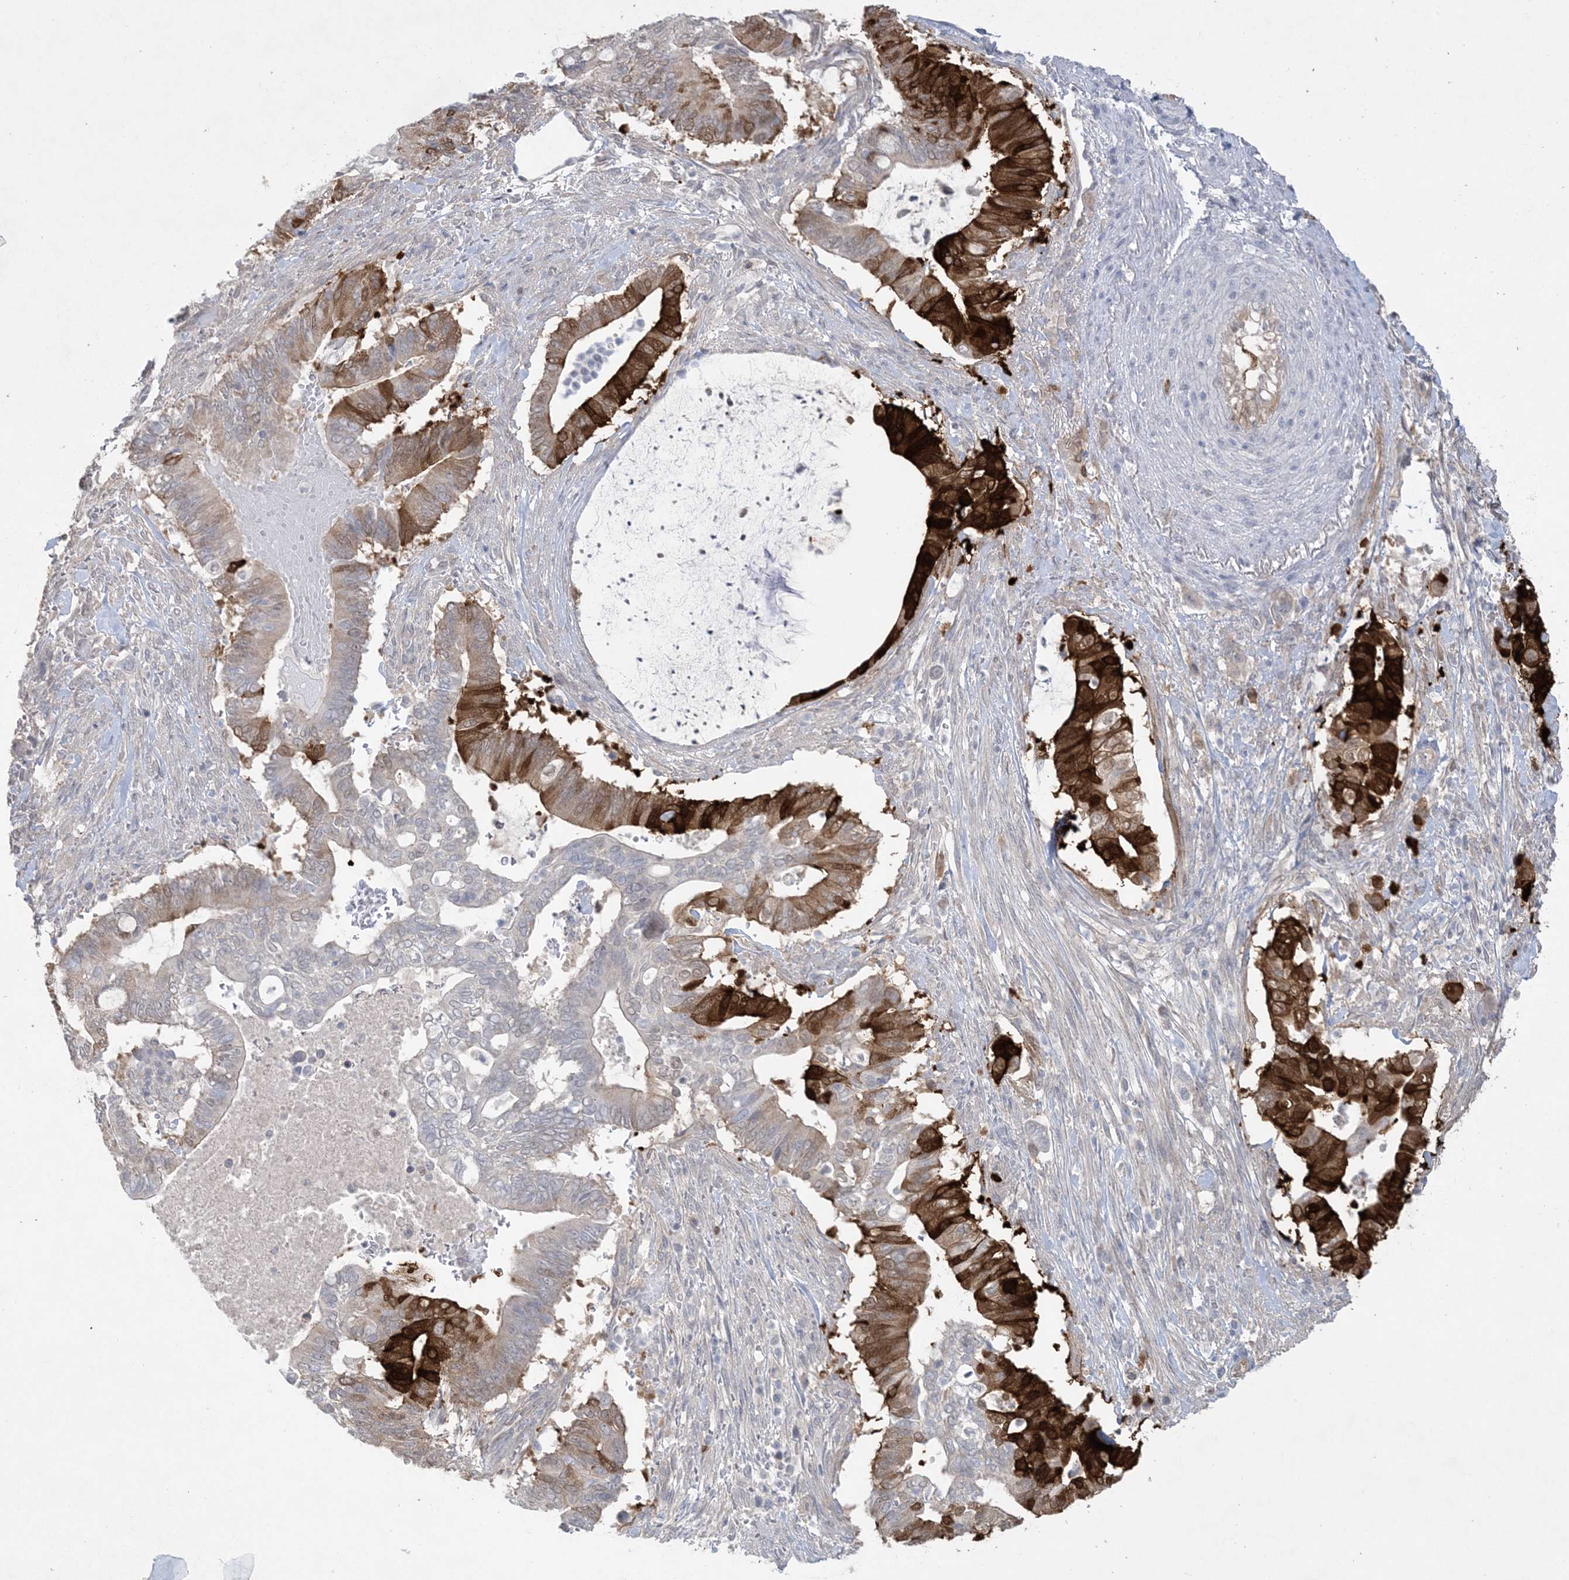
{"staining": {"intensity": "strong", "quantity": "25%-75%", "location": "cytoplasmic/membranous"}, "tissue": "pancreatic cancer", "cell_type": "Tumor cells", "image_type": "cancer", "snomed": [{"axis": "morphology", "description": "Adenocarcinoma, NOS"}, {"axis": "topography", "description": "Pancreas"}], "caption": "Strong cytoplasmic/membranous protein staining is seen in approximately 25%-75% of tumor cells in pancreatic cancer (adenocarcinoma).", "gene": "HMGCS1", "patient": {"sex": "male", "age": 68}}